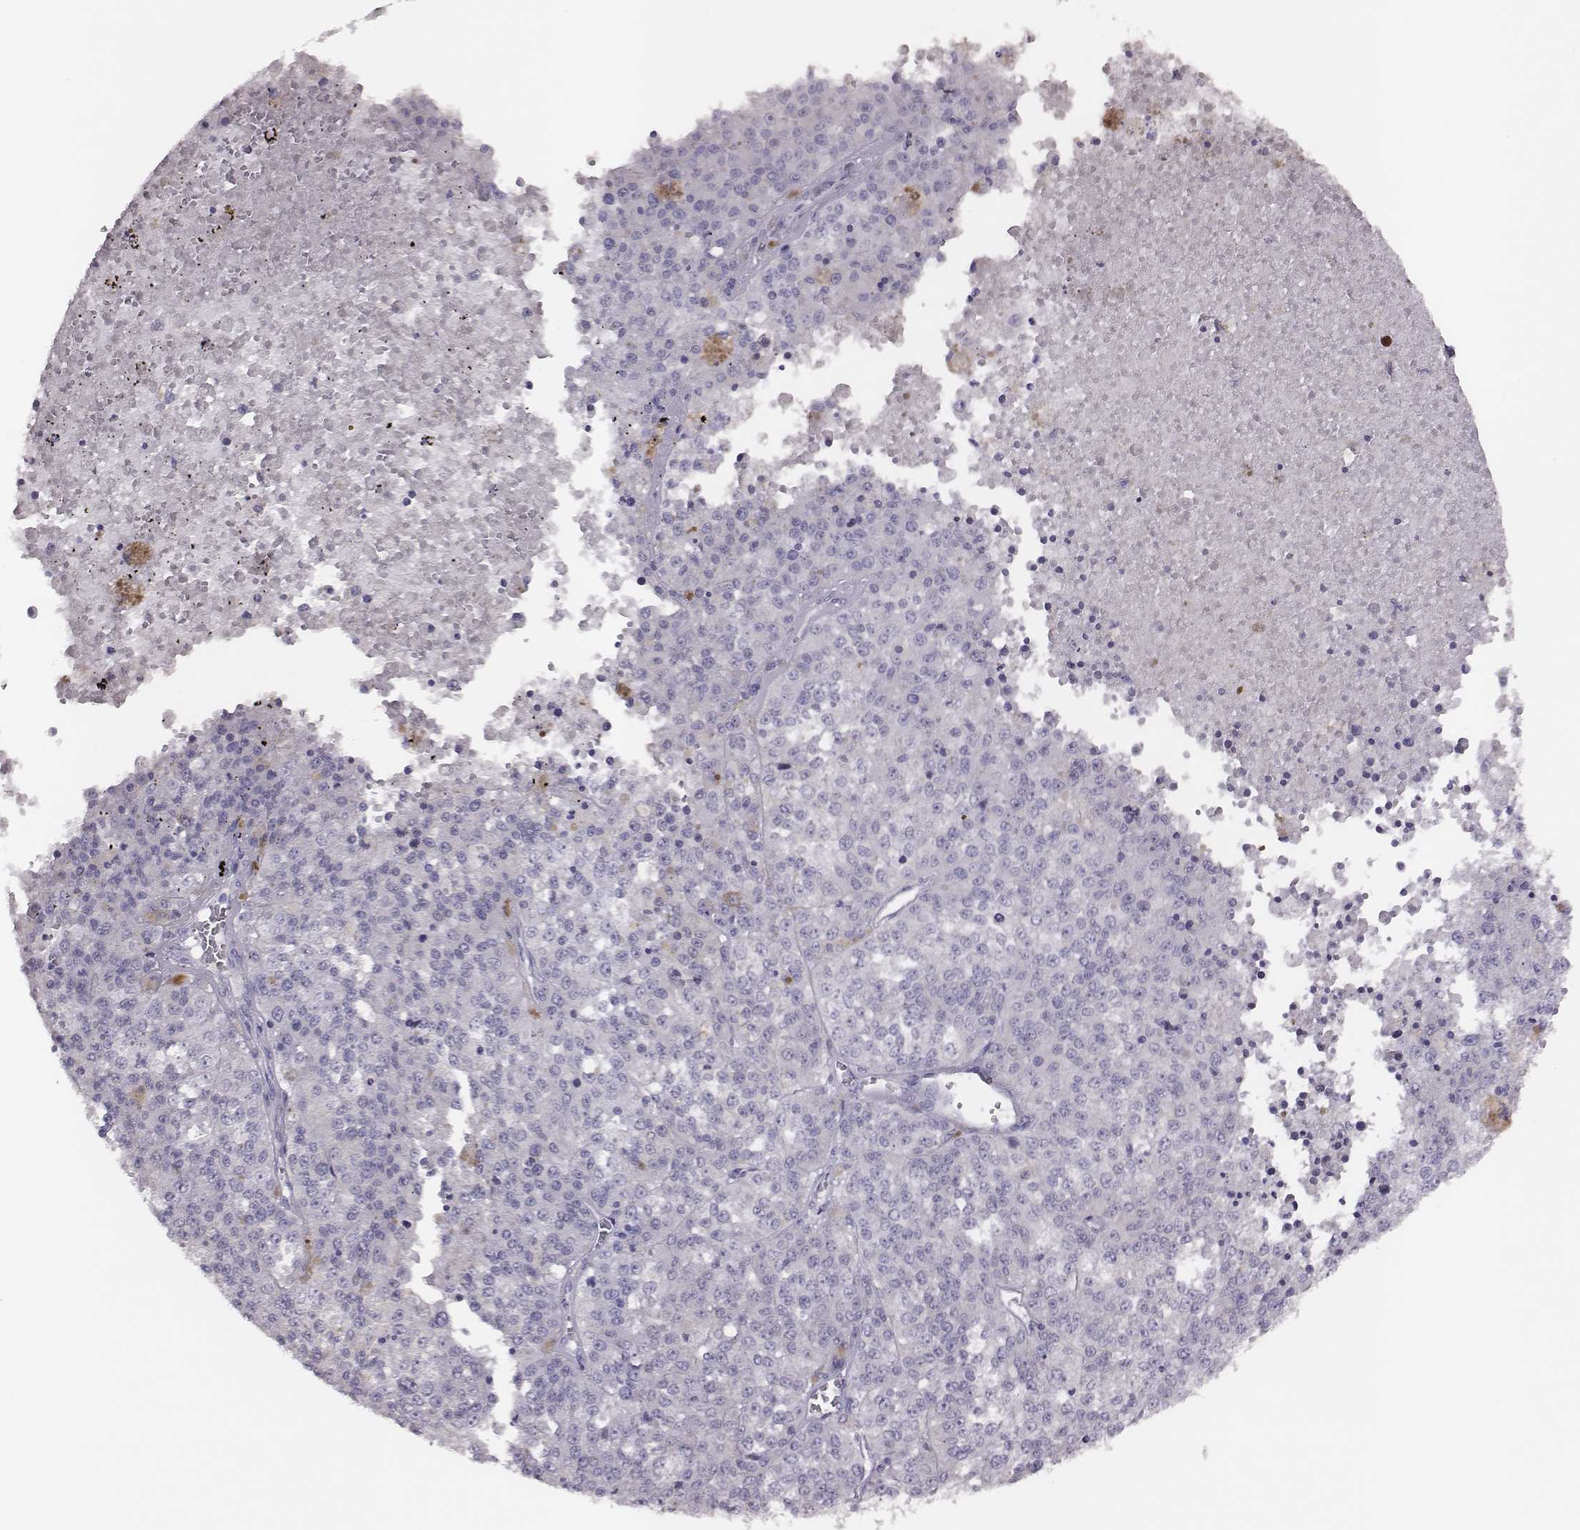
{"staining": {"intensity": "negative", "quantity": "none", "location": "none"}, "tissue": "melanoma", "cell_type": "Tumor cells", "image_type": "cancer", "snomed": [{"axis": "morphology", "description": "Malignant melanoma, Metastatic site"}, {"axis": "topography", "description": "Lymph node"}], "caption": "A photomicrograph of melanoma stained for a protein demonstrates no brown staining in tumor cells. (DAB (3,3'-diaminobenzidine) immunohistochemistry (IHC) visualized using brightfield microscopy, high magnification).", "gene": "P2RY10", "patient": {"sex": "female", "age": 64}}